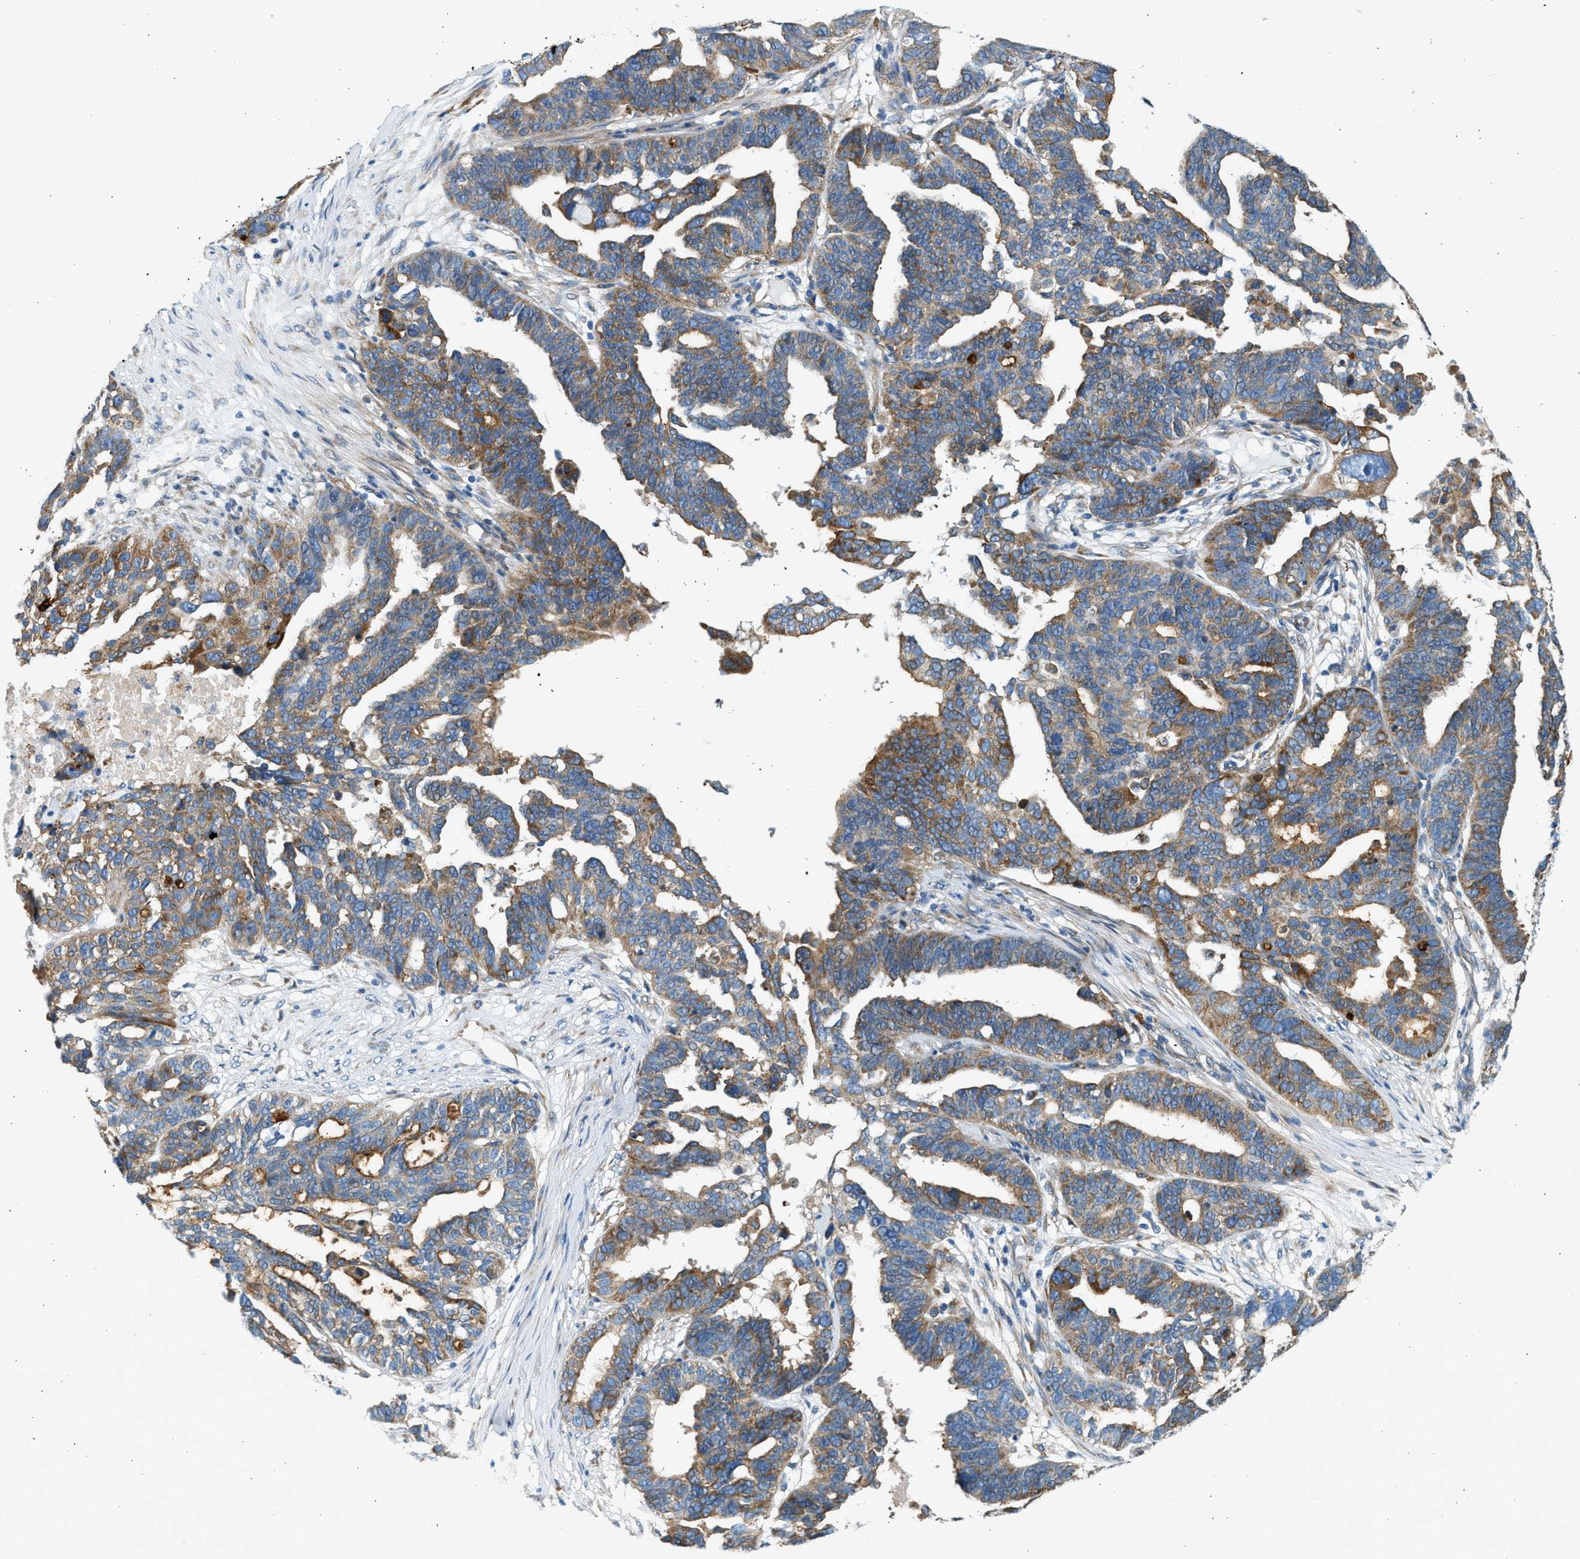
{"staining": {"intensity": "moderate", "quantity": ">75%", "location": "cytoplasmic/membranous"}, "tissue": "ovarian cancer", "cell_type": "Tumor cells", "image_type": "cancer", "snomed": [{"axis": "morphology", "description": "Cystadenocarcinoma, serous, NOS"}, {"axis": "topography", "description": "Ovary"}], "caption": "Moderate cytoplasmic/membranous expression is identified in approximately >75% of tumor cells in serous cystadenocarcinoma (ovarian).", "gene": "CNTN6", "patient": {"sex": "female", "age": 59}}